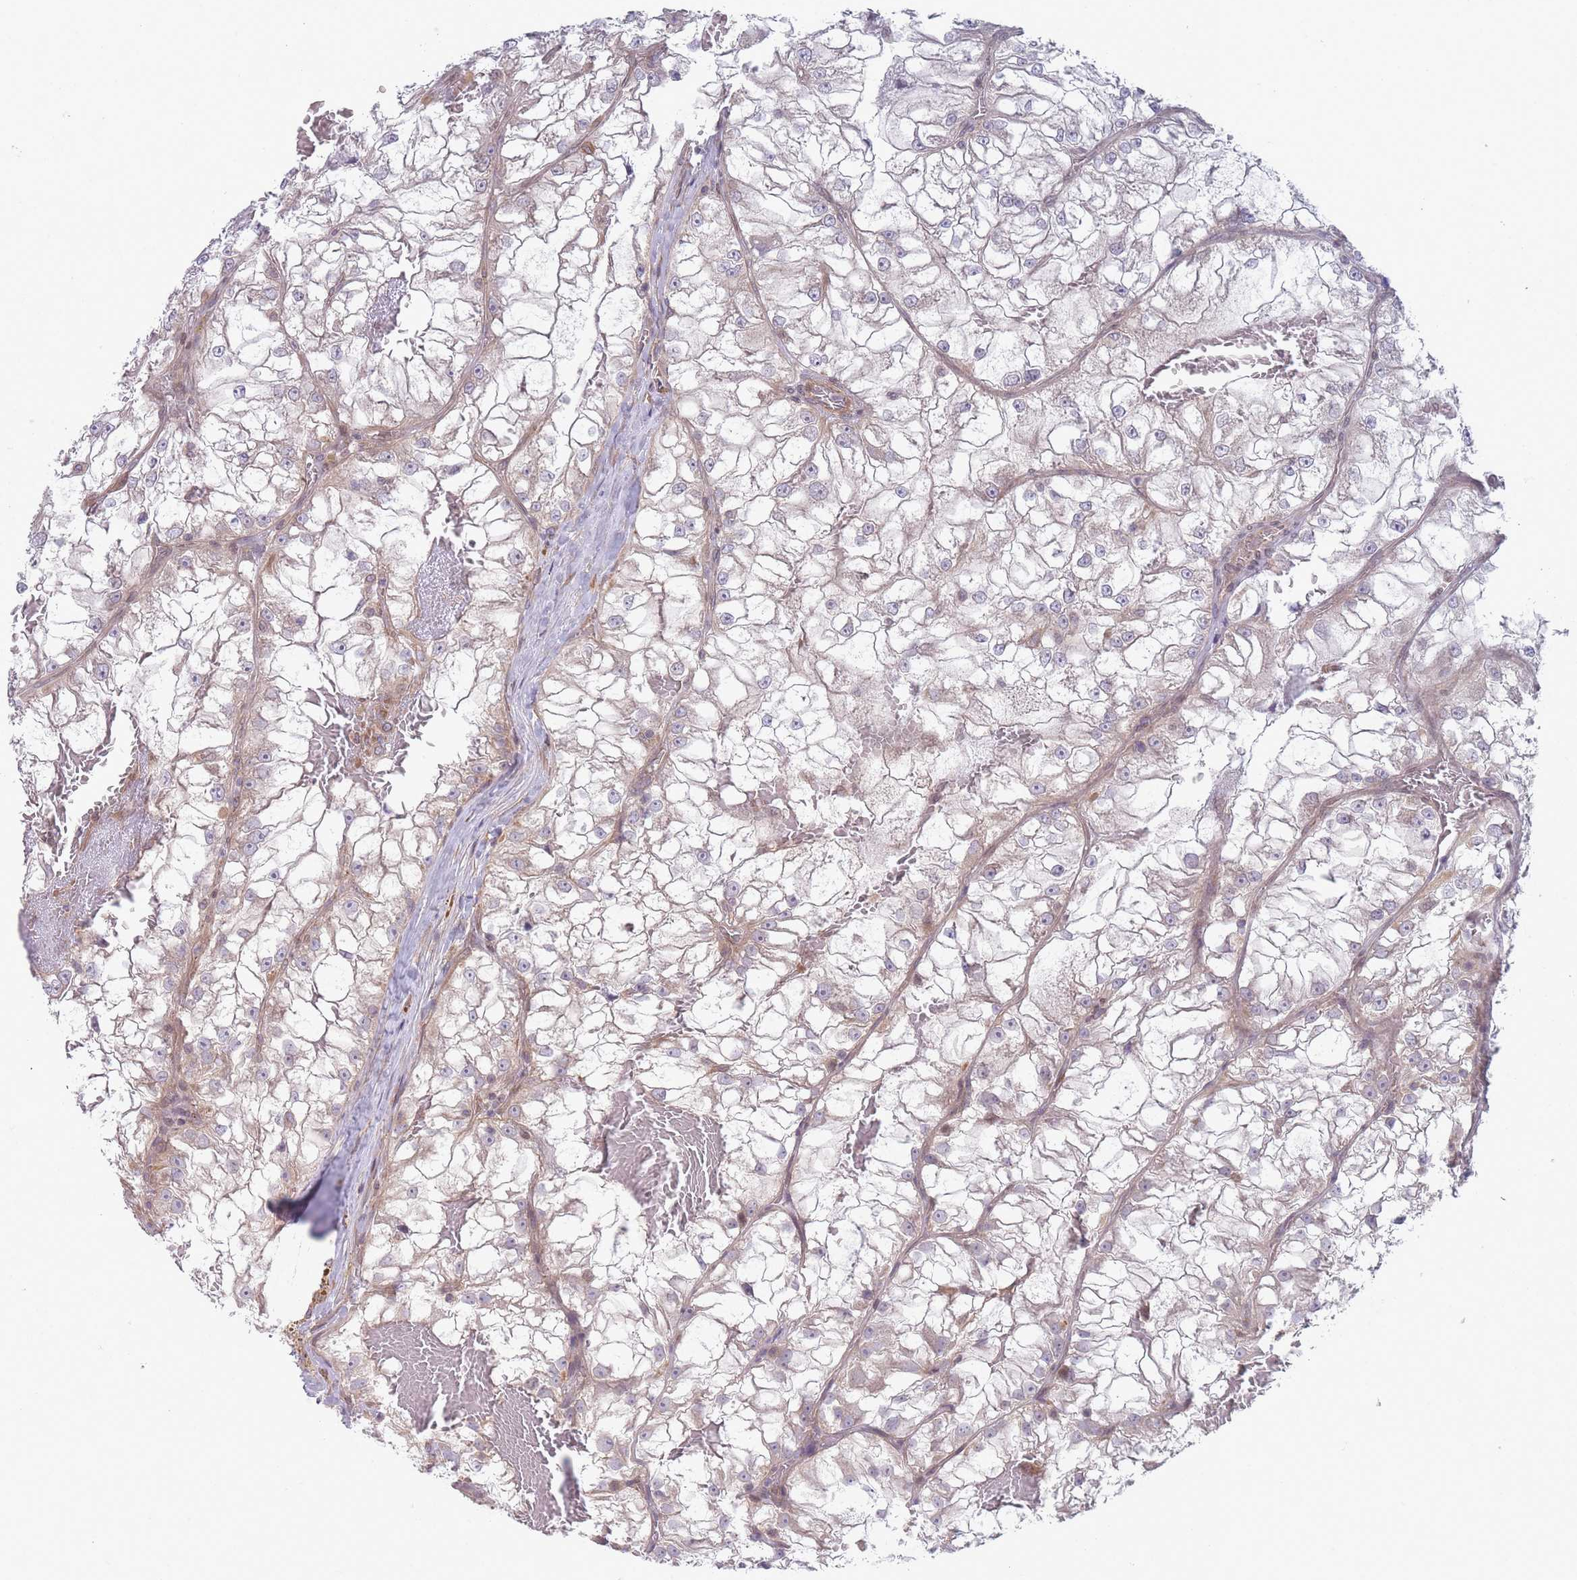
{"staining": {"intensity": "negative", "quantity": "none", "location": "none"}, "tissue": "renal cancer", "cell_type": "Tumor cells", "image_type": "cancer", "snomed": [{"axis": "morphology", "description": "Adenocarcinoma, NOS"}, {"axis": "topography", "description": "Kidney"}], "caption": "IHC of renal cancer shows no staining in tumor cells.", "gene": "VRK2", "patient": {"sex": "female", "age": 72}}